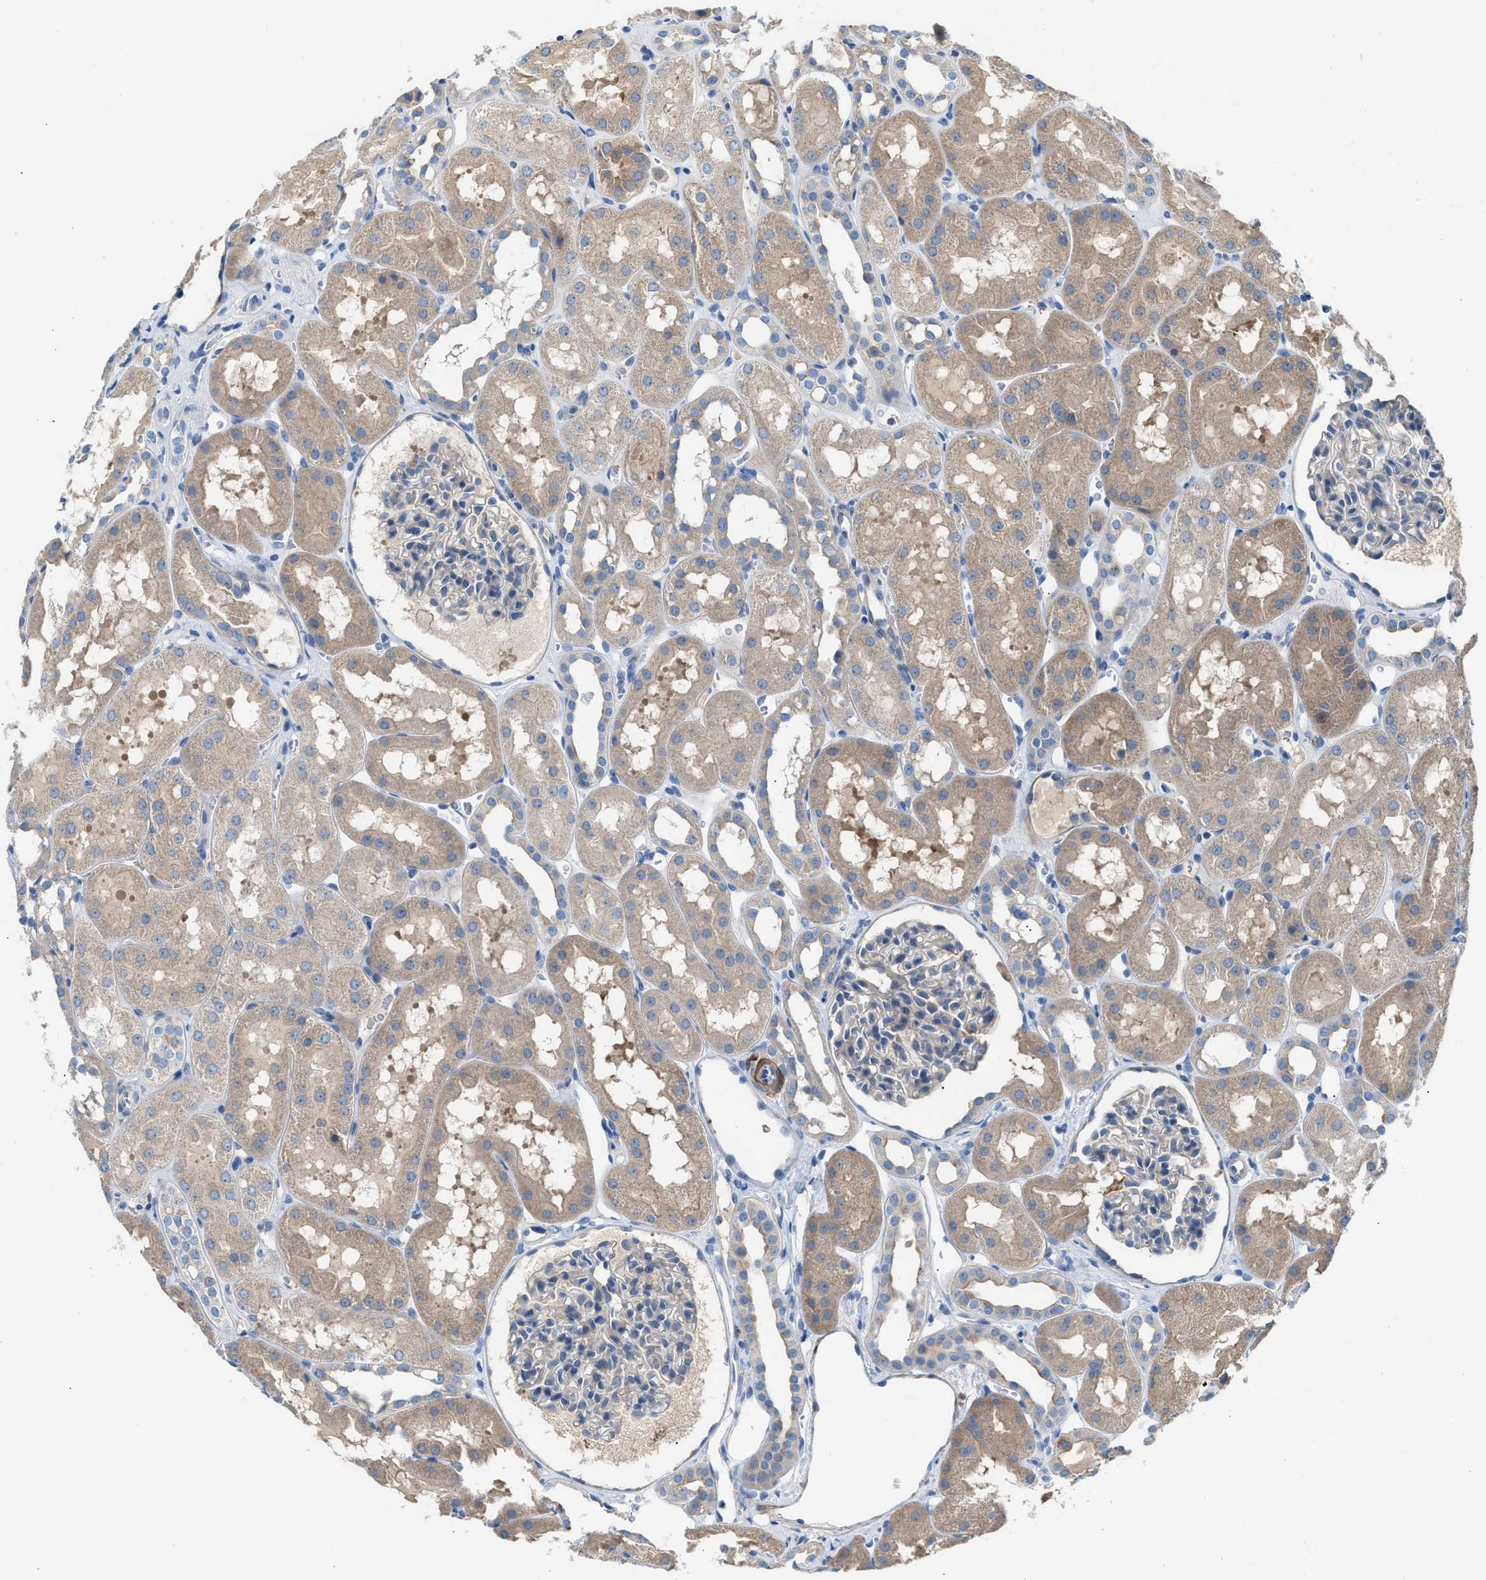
{"staining": {"intensity": "negative", "quantity": "none", "location": "none"}, "tissue": "kidney", "cell_type": "Cells in glomeruli", "image_type": "normal", "snomed": [{"axis": "morphology", "description": "Normal tissue, NOS"}, {"axis": "topography", "description": "Kidney"}, {"axis": "topography", "description": "Urinary bladder"}], "caption": "DAB immunohistochemical staining of benign human kidney exhibits no significant staining in cells in glomeruli.", "gene": "AOAH", "patient": {"sex": "male", "age": 16}}